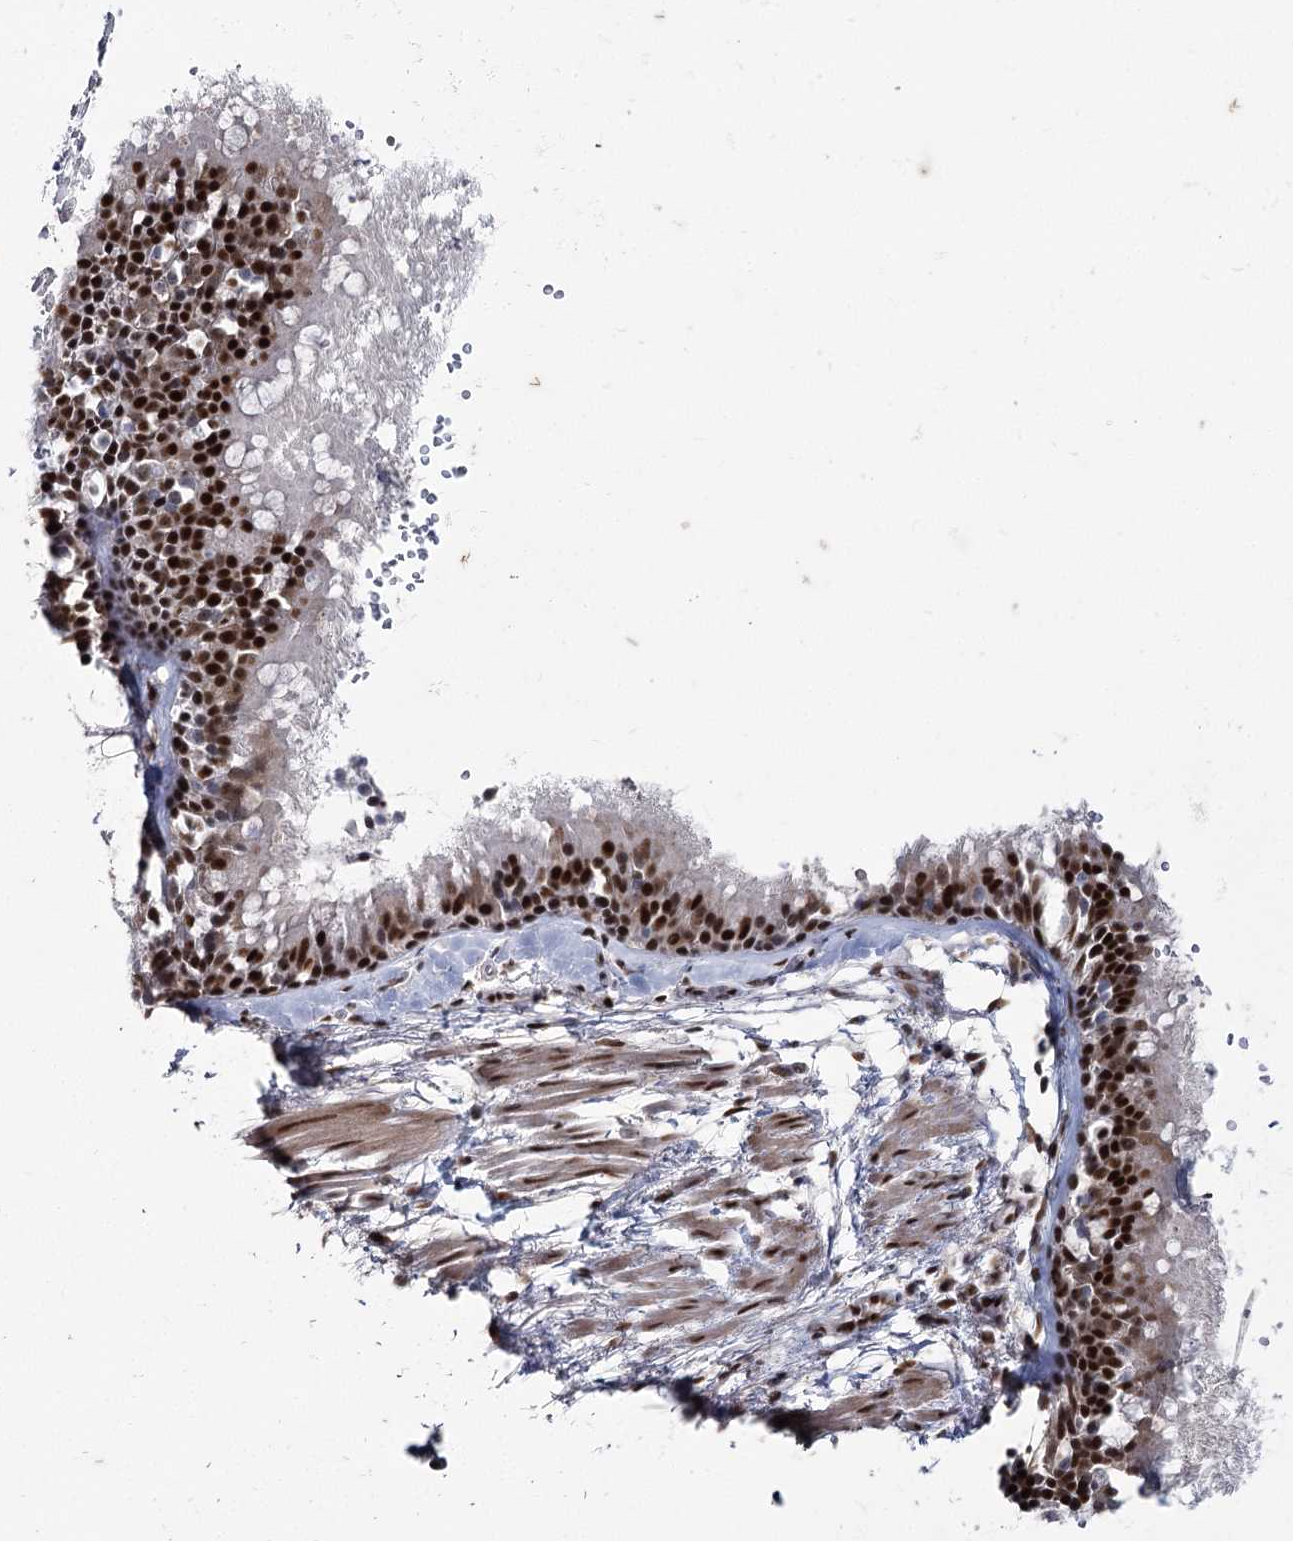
{"staining": {"intensity": "negative", "quantity": "none", "location": "none"}, "tissue": "adipose tissue", "cell_type": "Adipocytes", "image_type": "normal", "snomed": [{"axis": "morphology", "description": "Normal tissue, NOS"}, {"axis": "topography", "description": "Lymph node"}, {"axis": "topography", "description": "Cartilage tissue"}, {"axis": "topography", "description": "Bronchus"}], "caption": "Image shows no significant protein staining in adipocytes of normal adipose tissue. (DAB (3,3'-diaminobenzidine) immunohistochemistry (IHC), high magnification).", "gene": "SCAF8", "patient": {"sex": "male", "age": 63}}